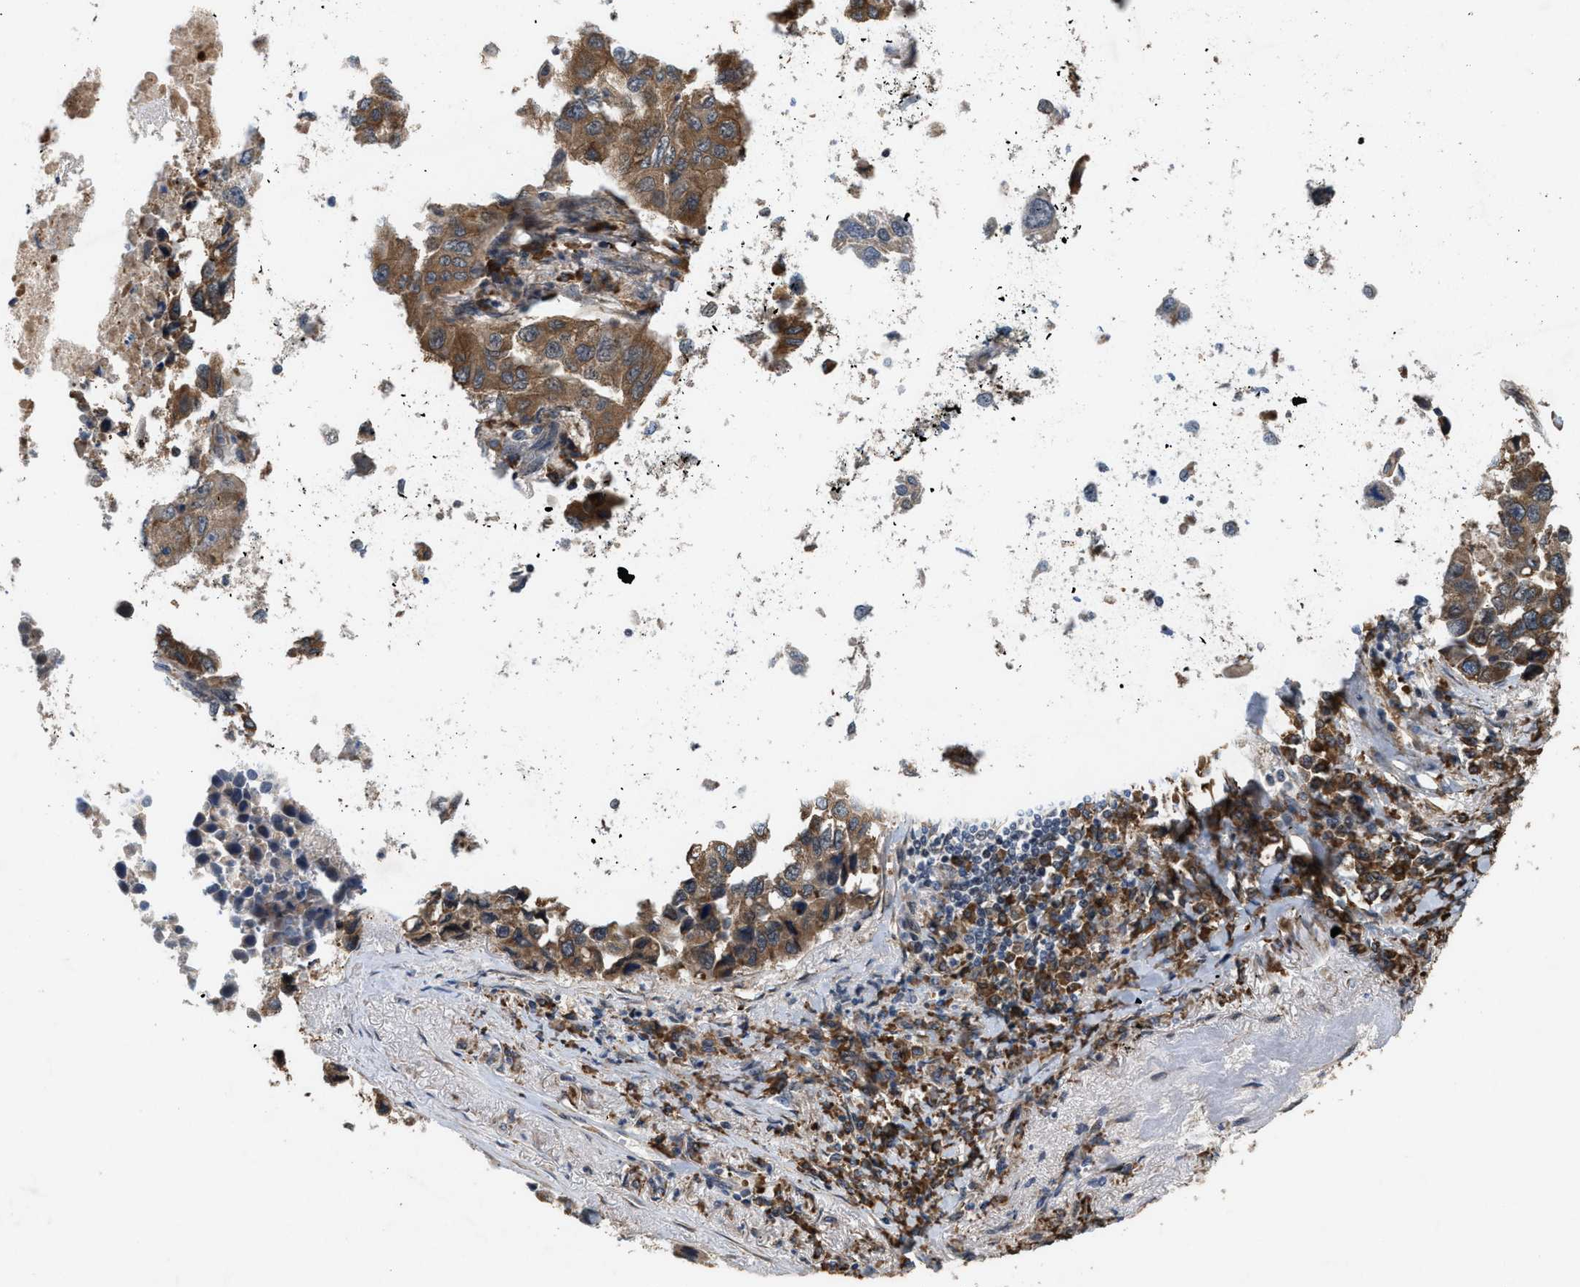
{"staining": {"intensity": "moderate", "quantity": ">75%", "location": "cytoplasmic/membranous"}, "tissue": "lung cancer", "cell_type": "Tumor cells", "image_type": "cancer", "snomed": [{"axis": "morphology", "description": "Adenocarcinoma, NOS"}, {"axis": "topography", "description": "Lung"}], "caption": "Protein staining shows moderate cytoplasmic/membranous expression in about >75% of tumor cells in lung cancer (adenocarcinoma).", "gene": "MFSD6", "patient": {"sex": "male", "age": 64}}